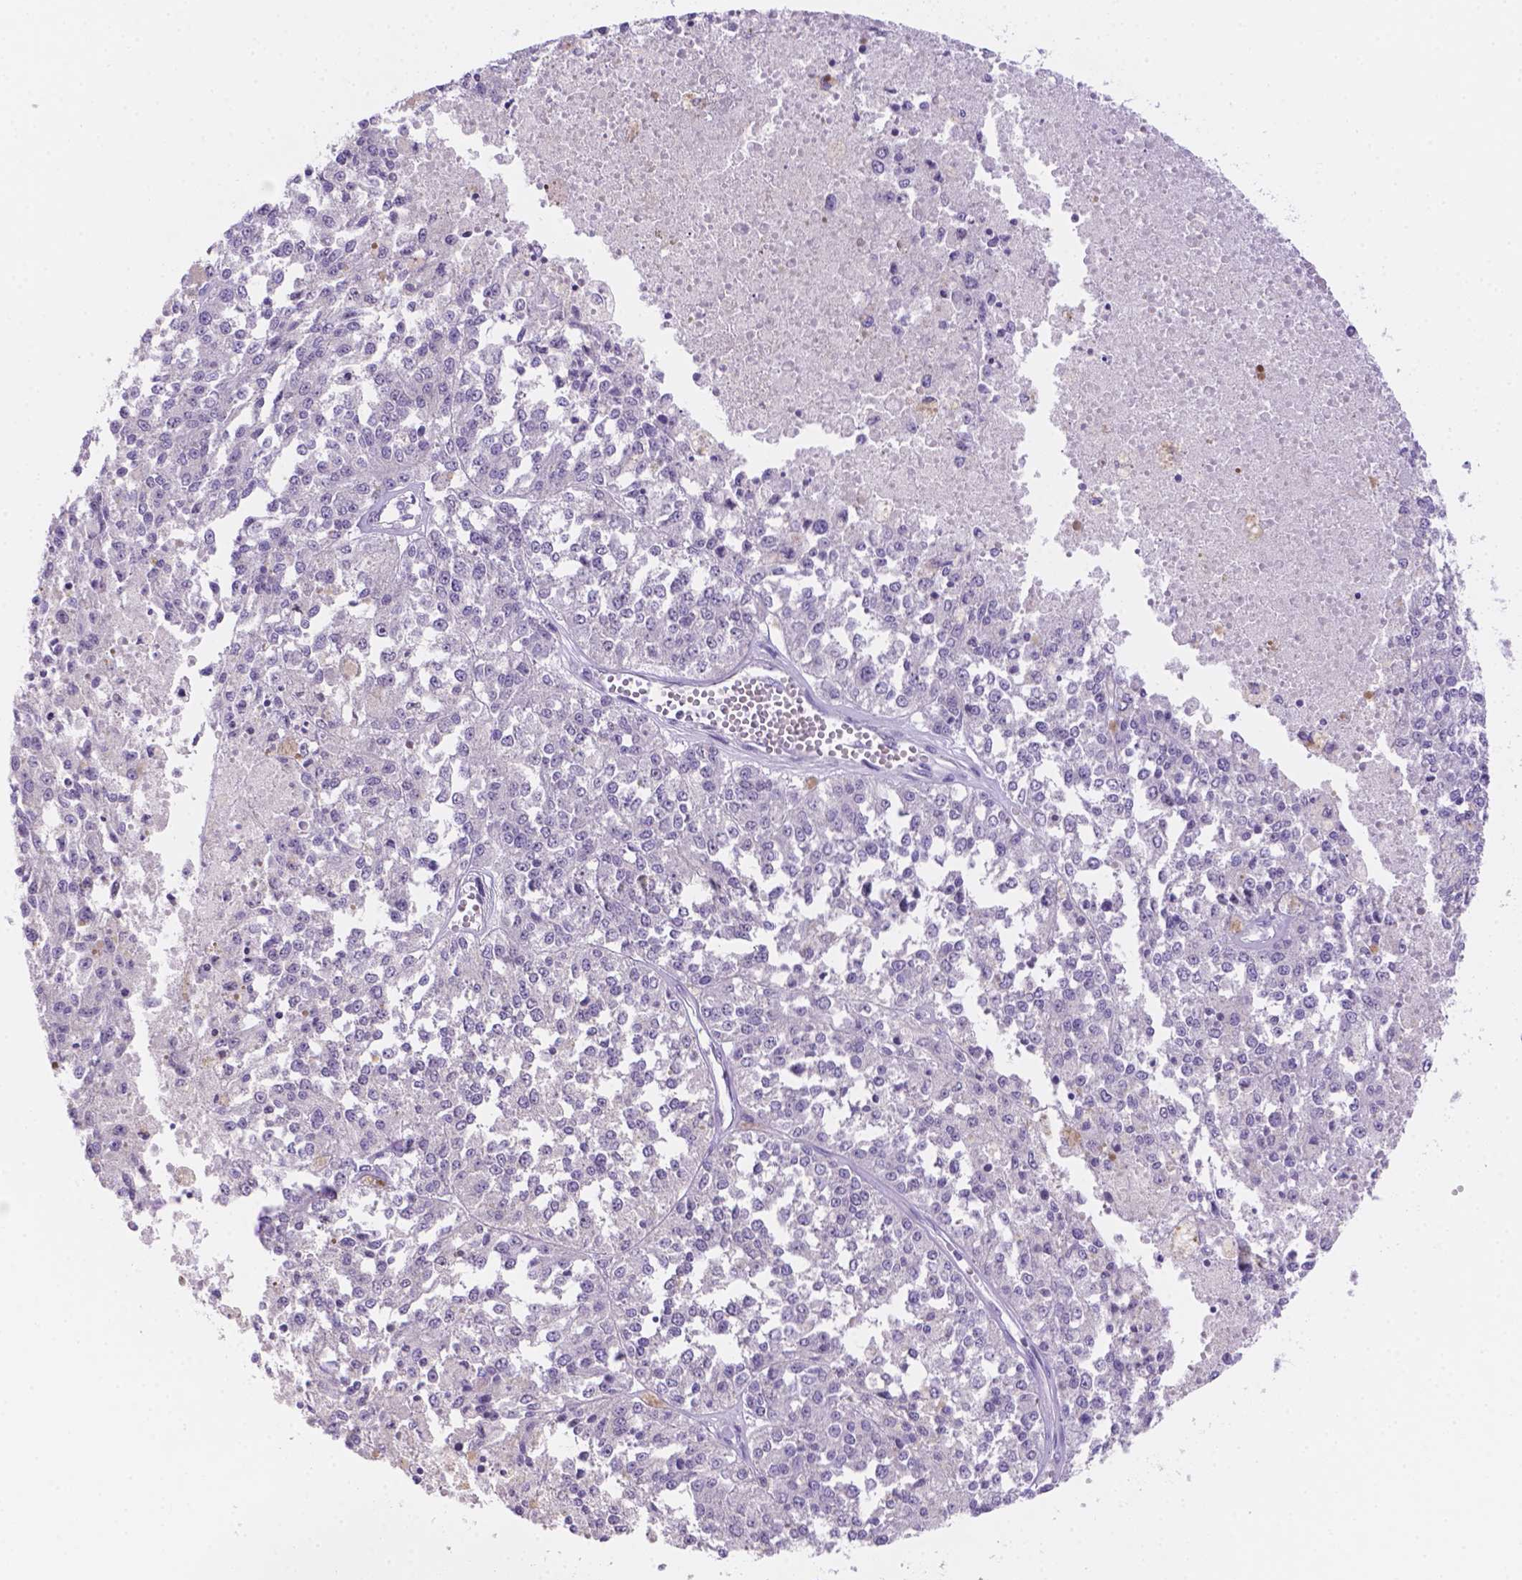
{"staining": {"intensity": "negative", "quantity": "none", "location": "none"}, "tissue": "melanoma", "cell_type": "Tumor cells", "image_type": "cancer", "snomed": [{"axis": "morphology", "description": "Malignant melanoma, Metastatic site"}, {"axis": "topography", "description": "Lymph node"}], "caption": "Tumor cells are negative for protein expression in human malignant melanoma (metastatic site). The staining was performed using DAB to visualize the protein expression in brown, while the nuclei were stained in blue with hematoxylin (Magnification: 20x).", "gene": "CD96", "patient": {"sex": "female", "age": 64}}